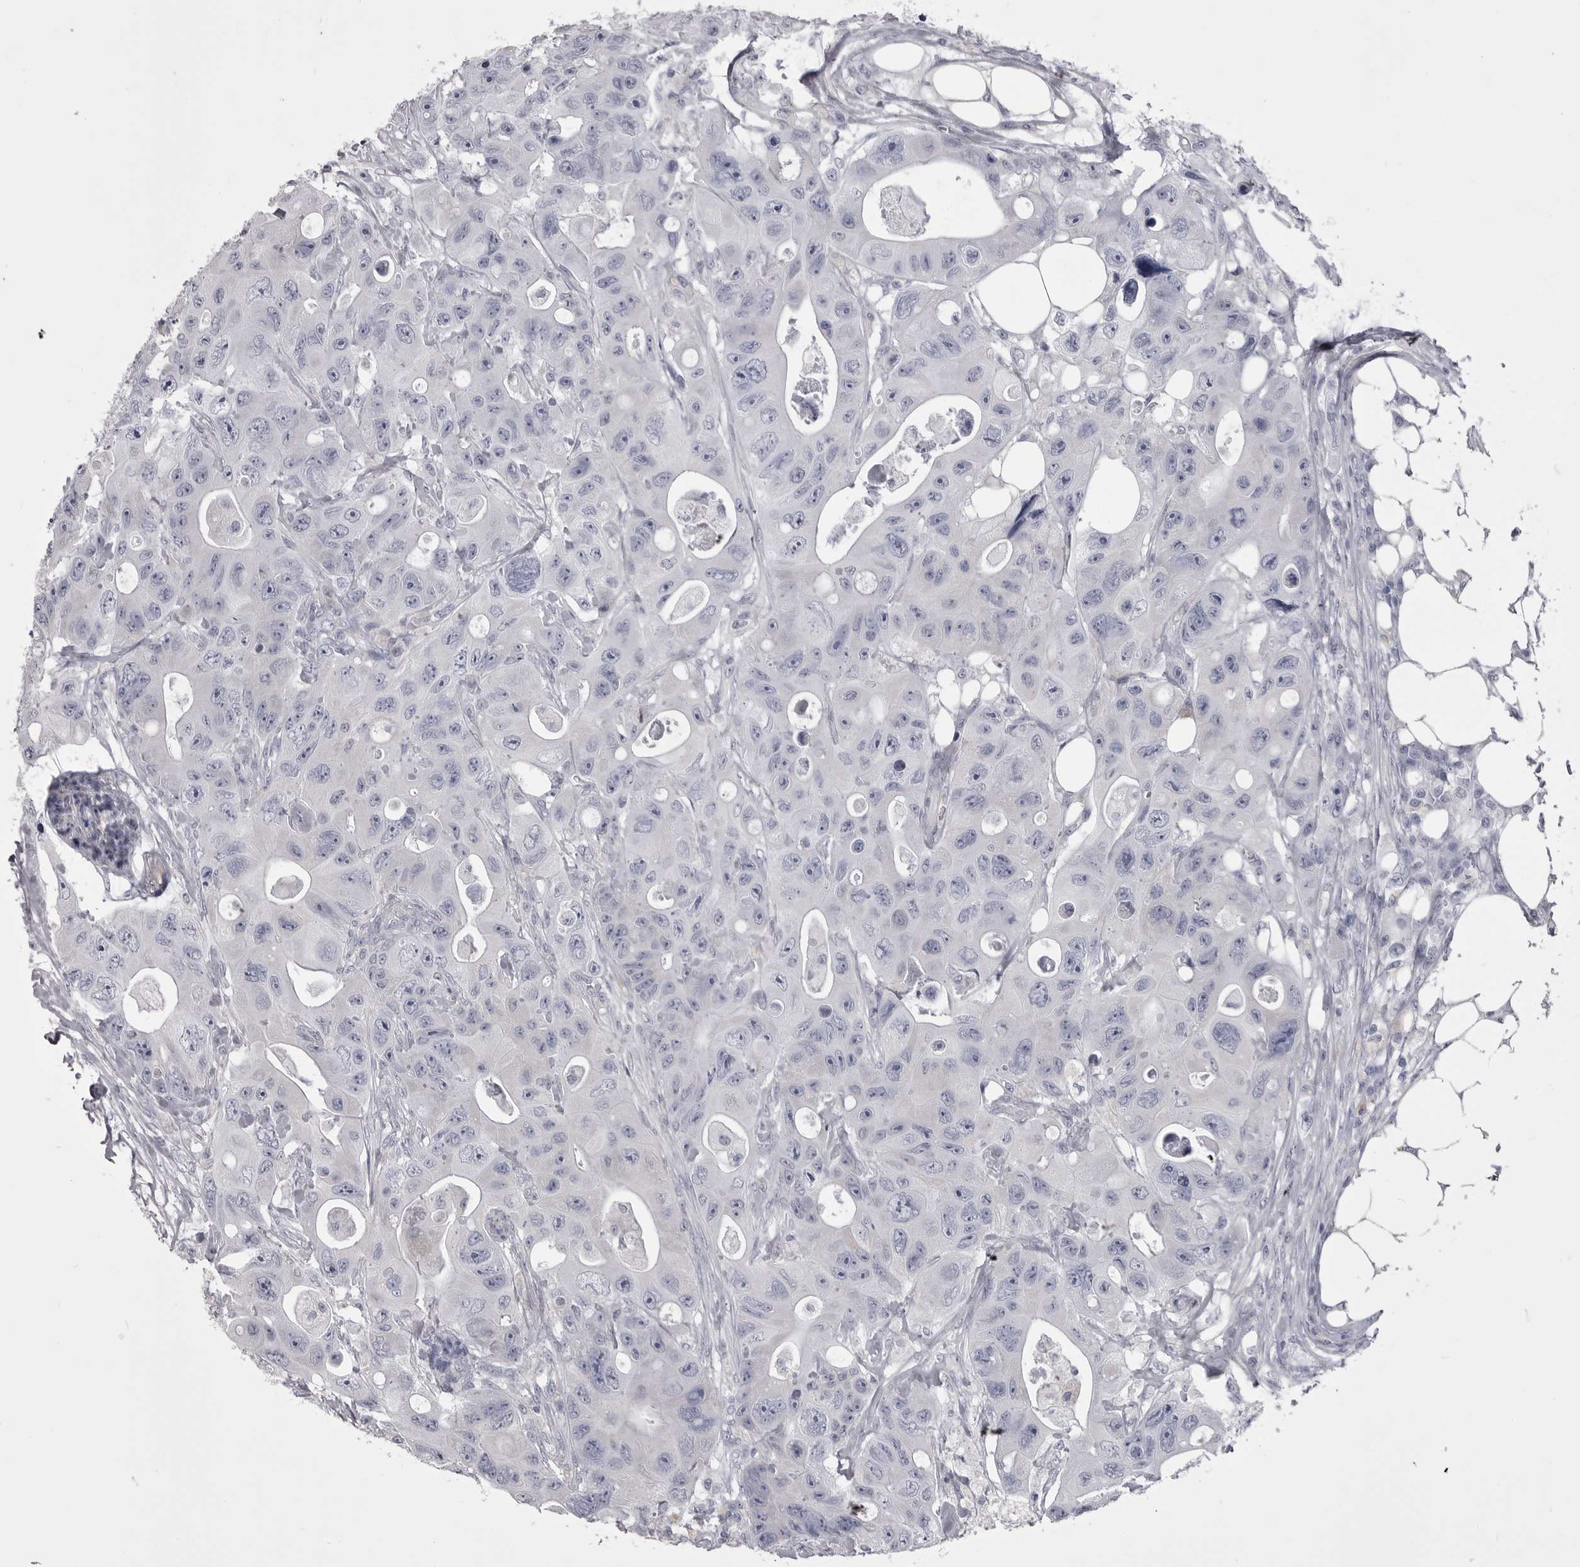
{"staining": {"intensity": "negative", "quantity": "none", "location": "none"}, "tissue": "colorectal cancer", "cell_type": "Tumor cells", "image_type": "cancer", "snomed": [{"axis": "morphology", "description": "Adenocarcinoma, NOS"}, {"axis": "topography", "description": "Colon"}], "caption": "There is no significant expression in tumor cells of colorectal cancer (adenocarcinoma).", "gene": "ANK2", "patient": {"sex": "female", "age": 46}}